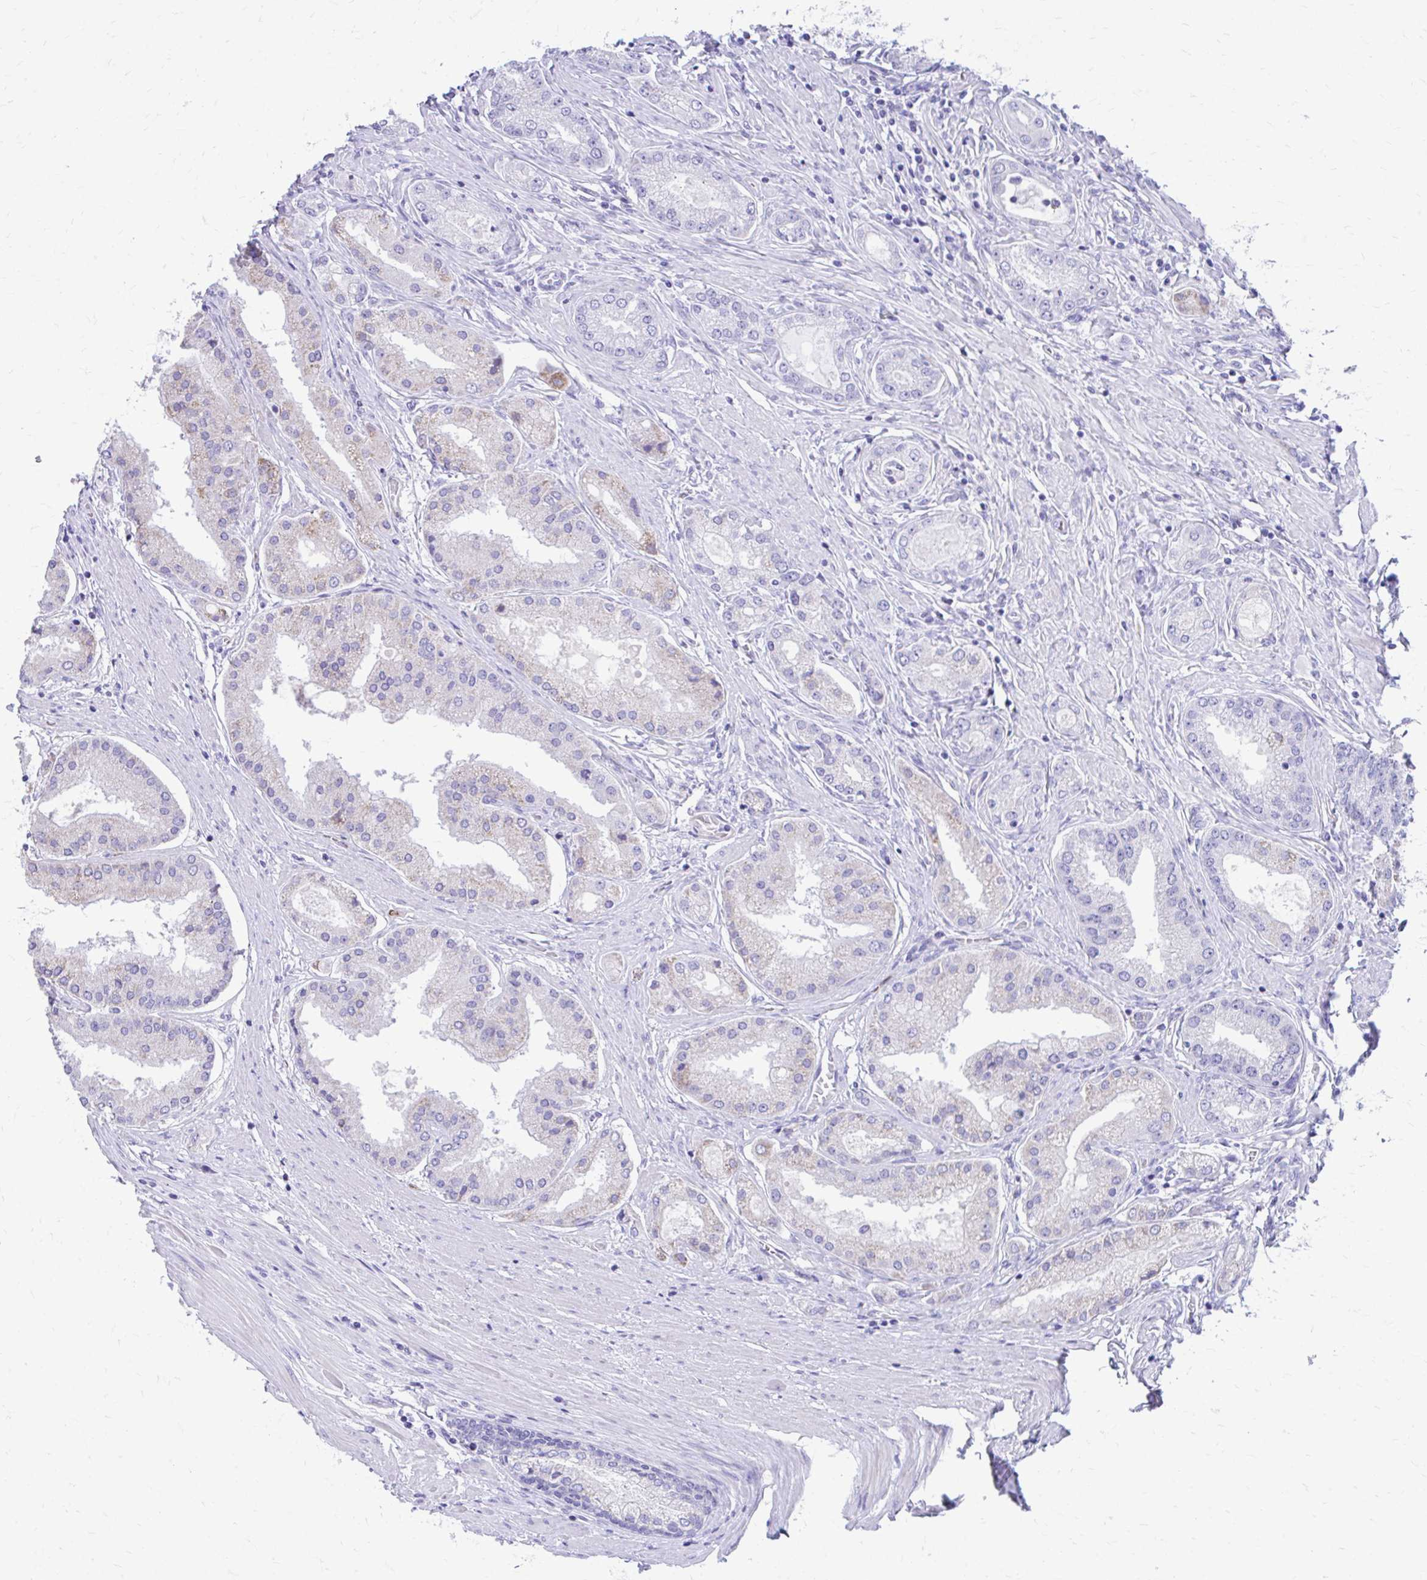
{"staining": {"intensity": "moderate", "quantity": "<25%", "location": "cytoplasmic/membranous"}, "tissue": "prostate cancer", "cell_type": "Tumor cells", "image_type": "cancer", "snomed": [{"axis": "morphology", "description": "Adenocarcinoma, High grade"}, {"axis": "topography", "description": "Prostate"}], "caption": "Moderate cytoplasmic/membranous protein positivity is seen in about <25% of tumor cells in prostate cancer (high-grade adenocarcinoma). Ihc stains the protein in brown and the nuclei are stained blue.", "gene": "KRIT1", "patient": {"sex": "male", "age": 67}}